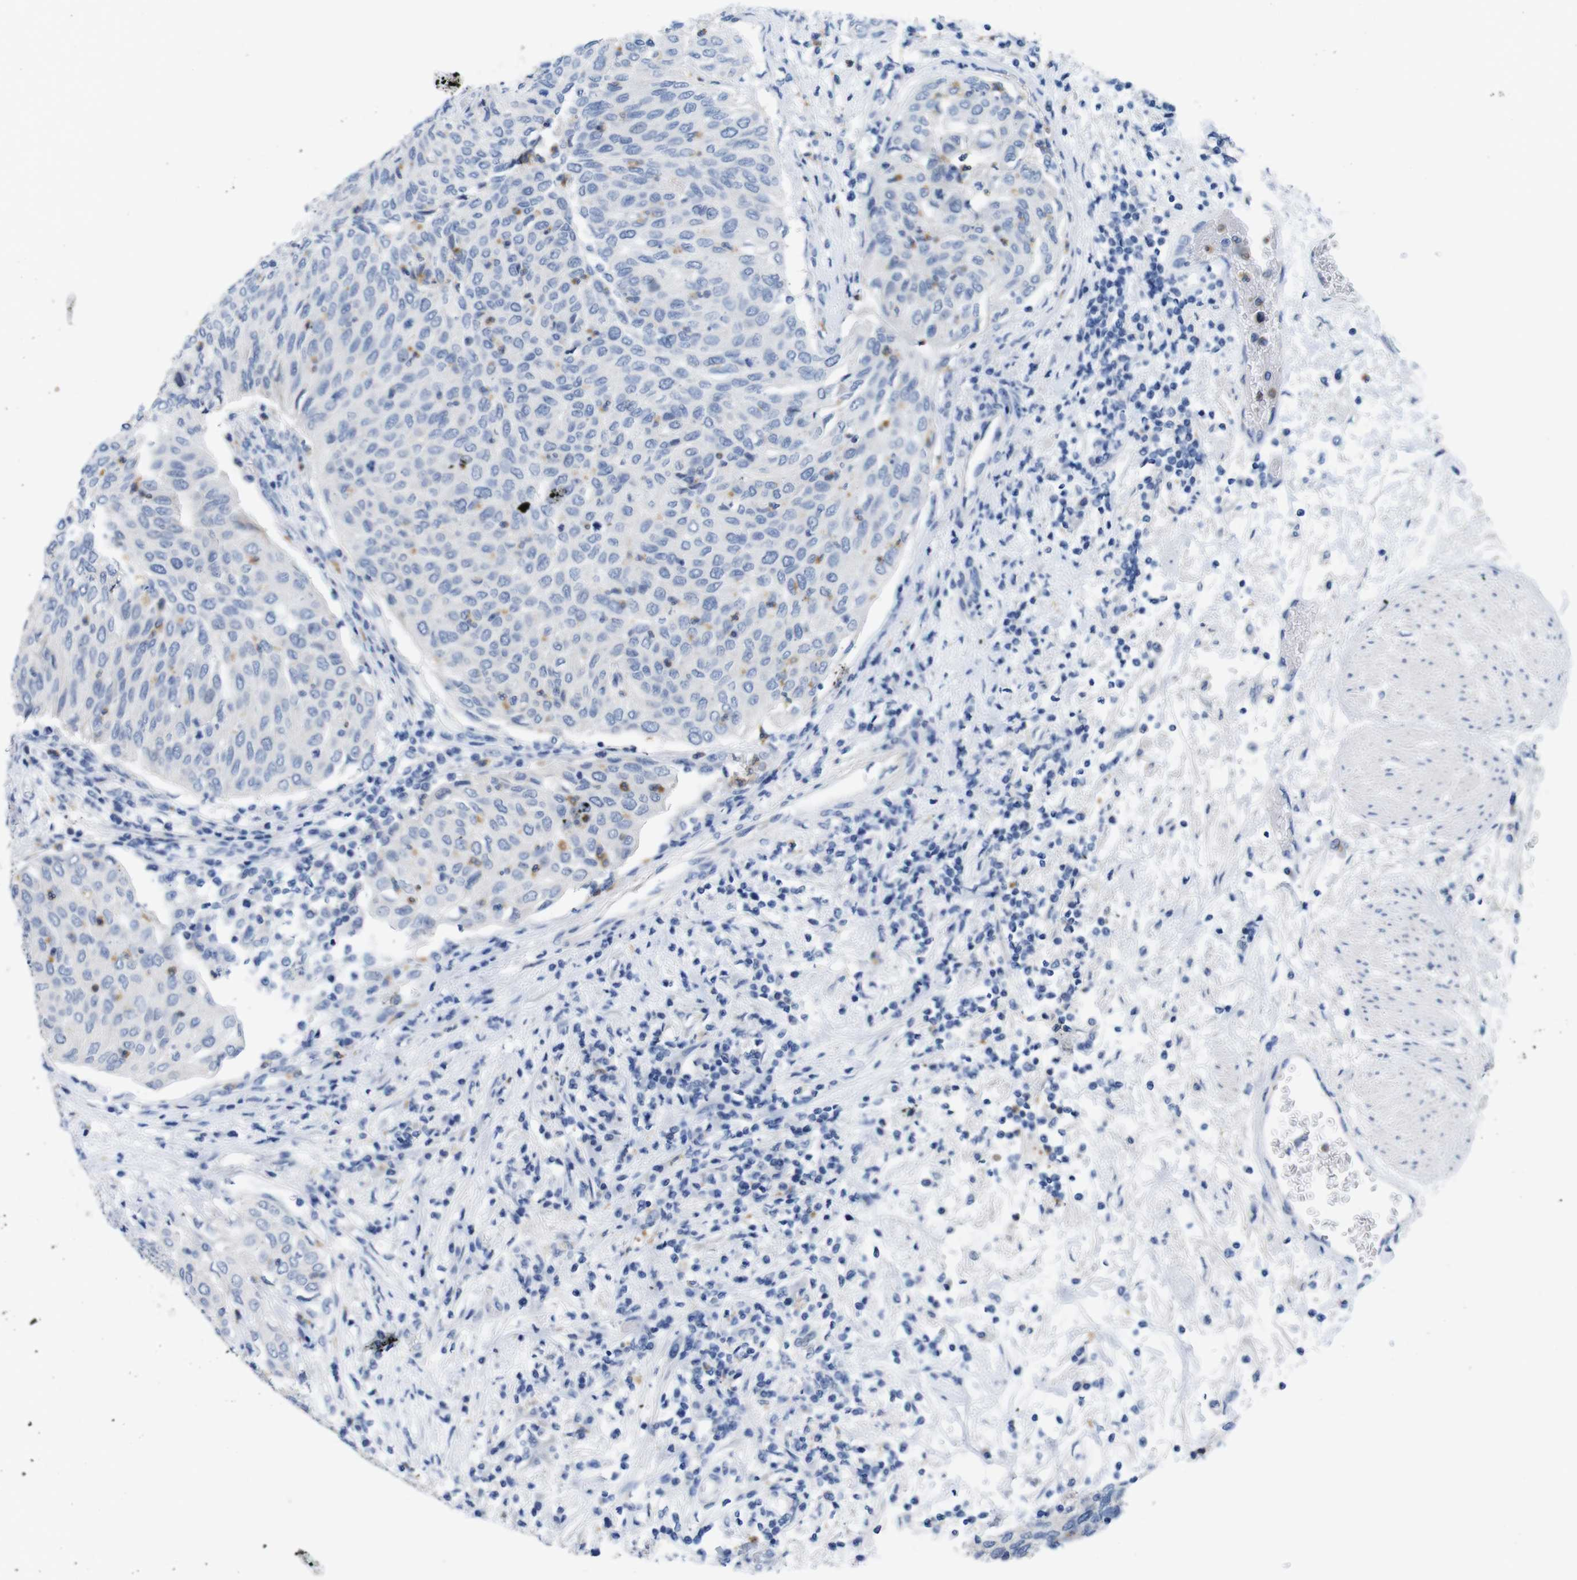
{"staining": {"intensity": "negative", "quantity": "none", "location": "none"}, "tissue": "urothelial cancer", "cell_type": "Tumor cells", "image_type": "cancer", "snomed": [{"axis": "morphology", "description": "Urothelial carcinoma, Low grade"}, {"axis": "topography", "description": "Urinary bladder"}], "caption": "Human low-grade urothelial carcinoma stained for a protein using immunohistochemistry (IHC) shows no positivity in tumor cells.", "gene": "C1RL", "patient": {"sex": "female", "age": 79}}